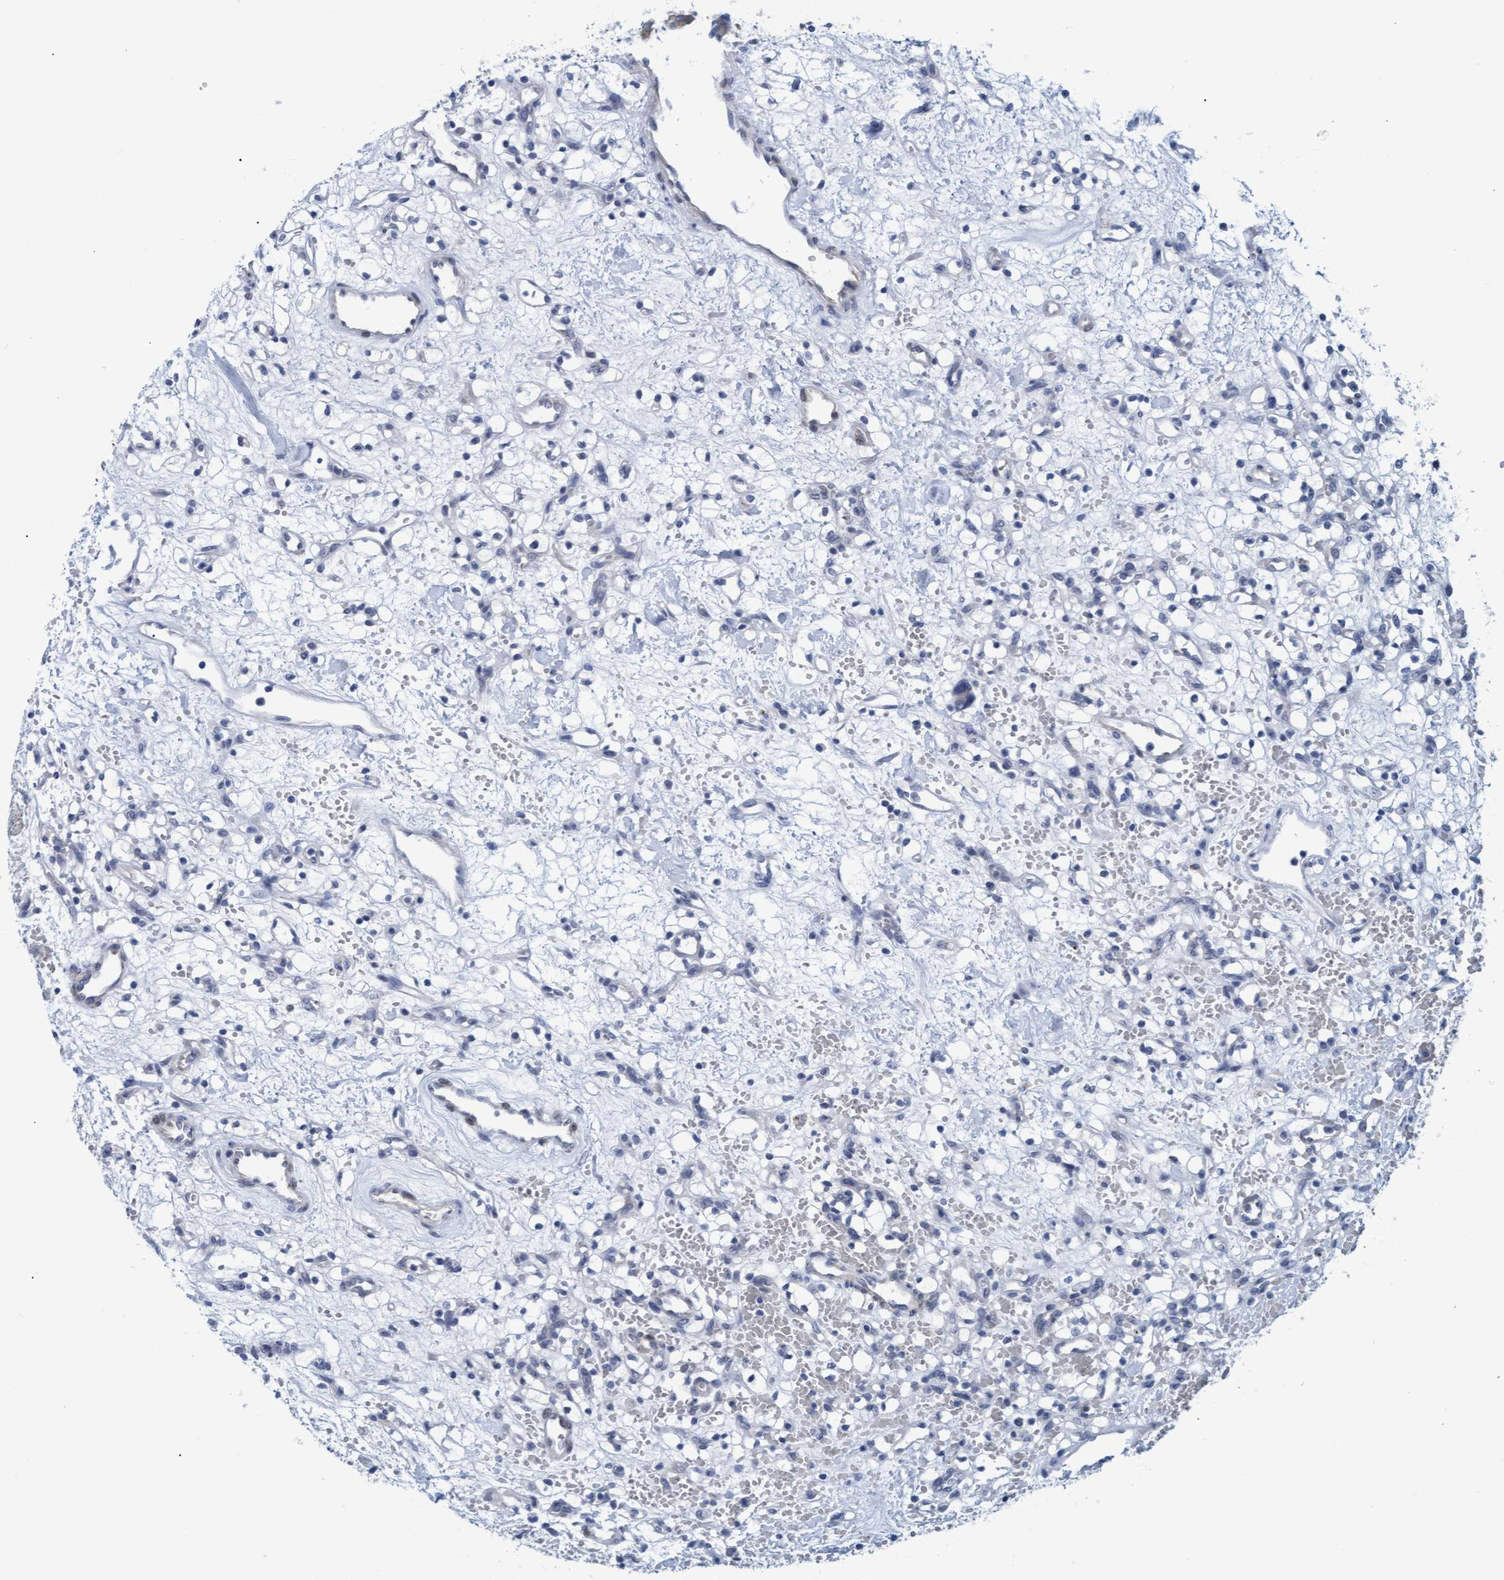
{"staining": {"intensity": "negative", "quantity": "none", "location": "none"}, "tissue": "renal cancer", "cell_type": "Tumor cells", "image_type": "cancer", "snomed": [{"axis": "morphology", "description": "Adenocarcinoma, NOS"}, {"axis": "topography", "description": "Kidney"}], "caption": "The IHC micrograph has no significant positivity in tumor cells of renal cancer (adenocarcinoma) tissue. (DAB immunohistochemistry (IHC), high magnification).", "gene": "SSTR3", "patient": {"sex": "female", "age": 60}}